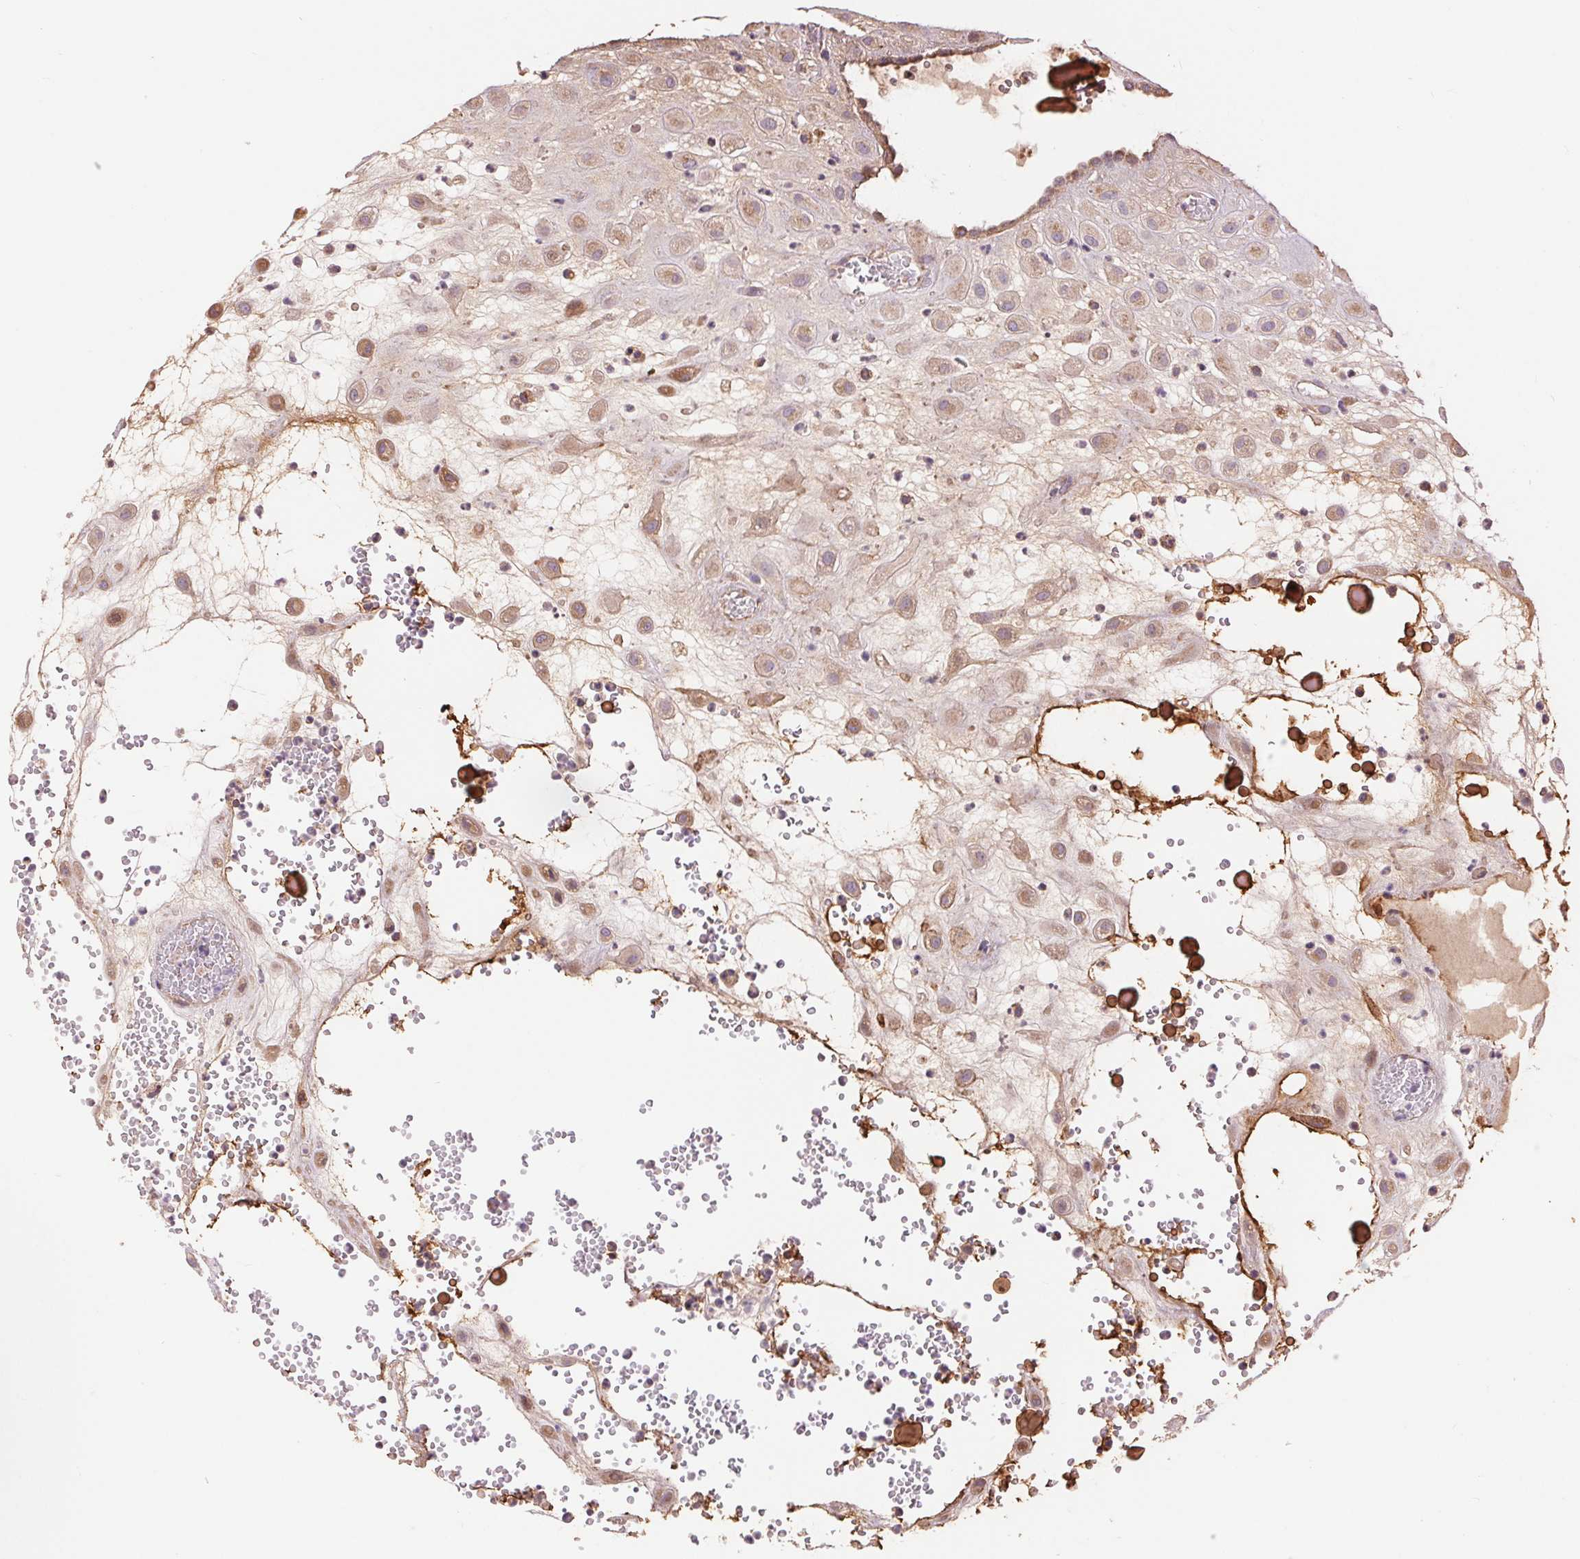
{"staining": {"intensity": "weak", "quantity": ">75%", "location": "cytoplasmic/membranous"}, "tissue": "placenta", "cell_type": "Decidual cells", "image_type": "normal", "snomed": [{"axis": "morphology", "description": "Normal tissue, NOS"}, {"axis": "topography", "description": "Placenta"}], "caption": "IHC image of normal human placenta stained for a protein (brown), which demonstrates low levels of weak cytoplasmic/membranous staining in approximately >75% of decidual cells.", "gene": "DGUOK", "patient": {"sex": "female", "age": 24}}